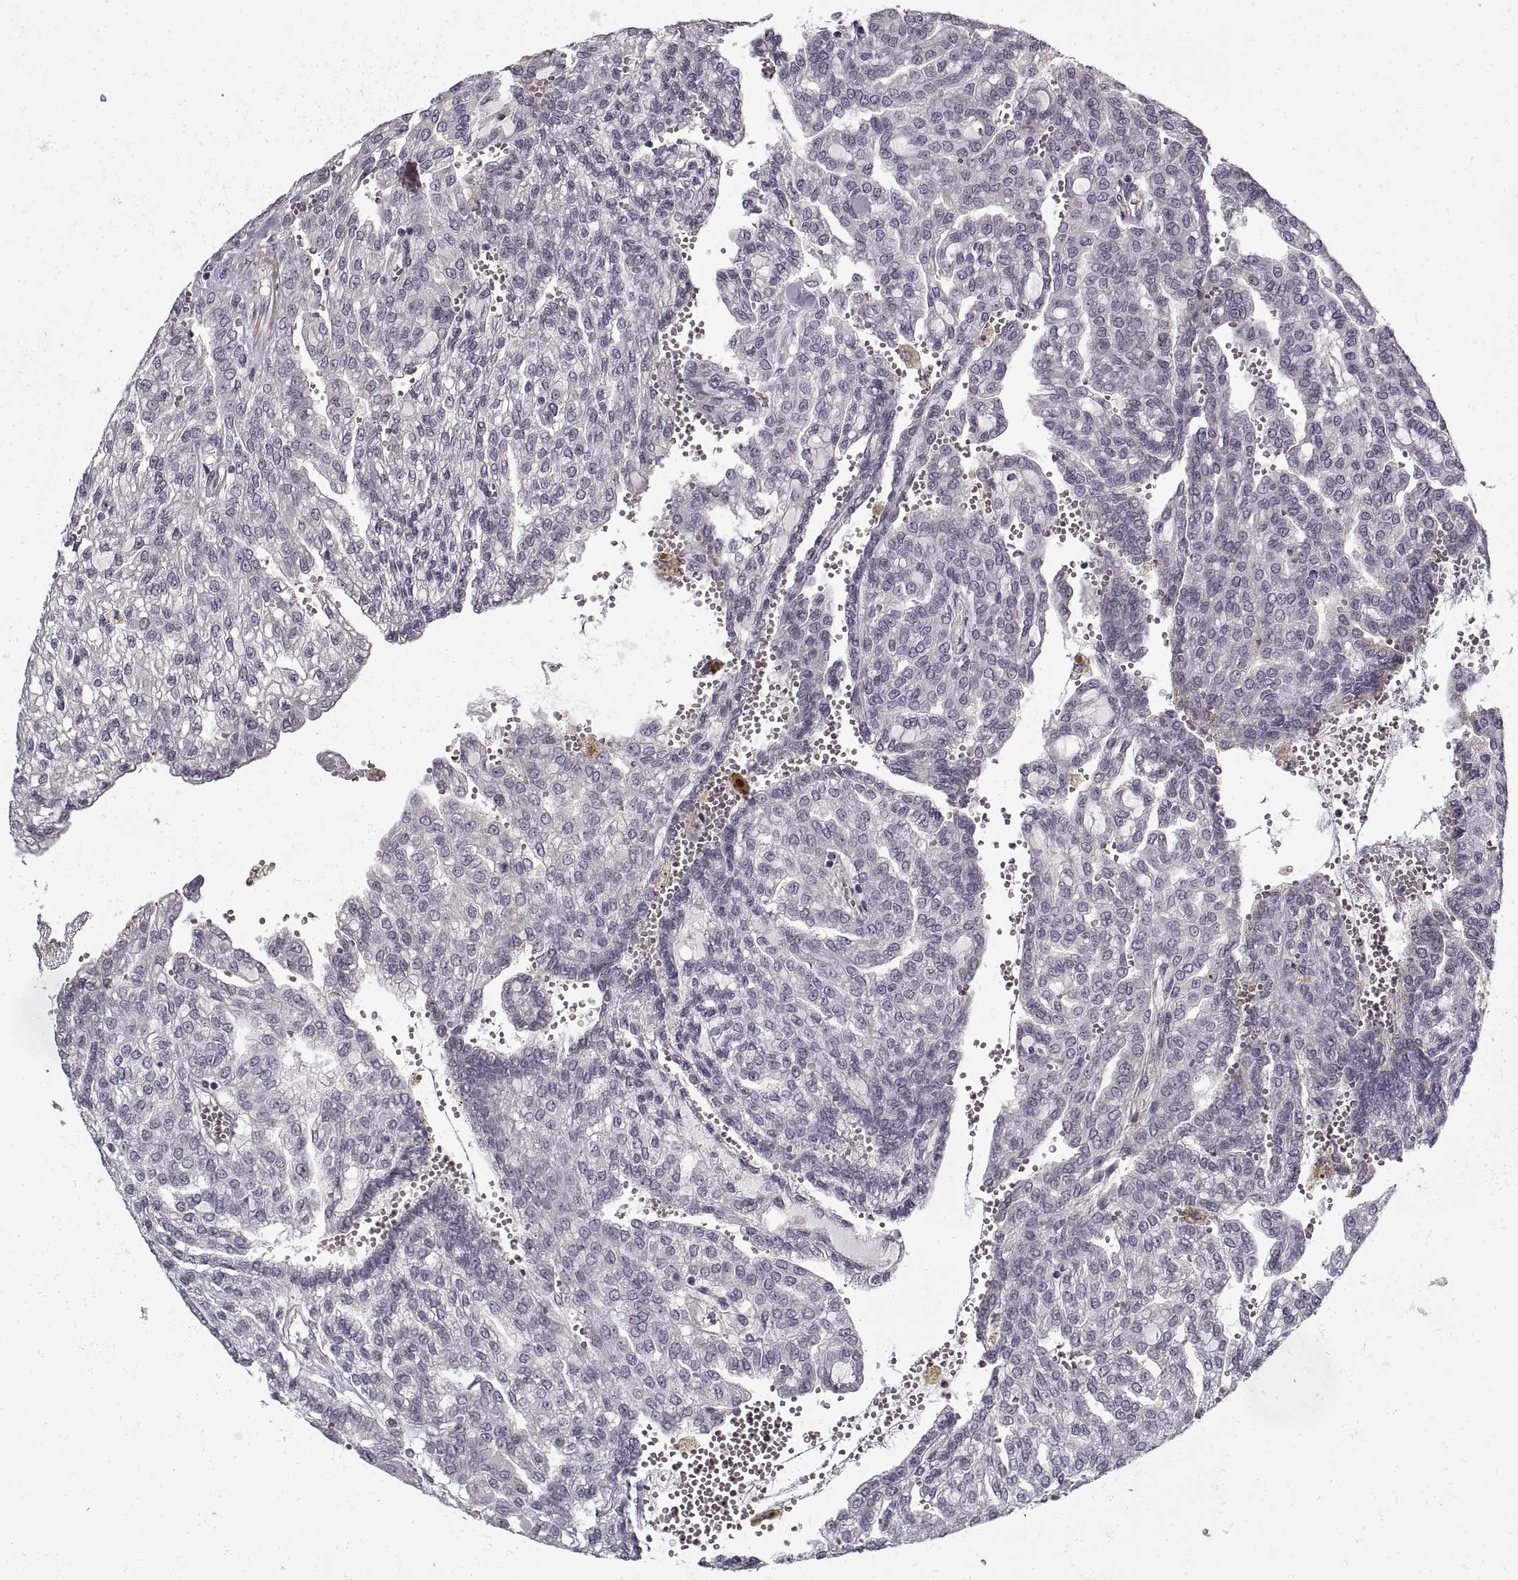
{"staining": {"intensity": "negative", "quantity": "none", "location": "none"}, "tissue": "renal cancer", "cell_type": "Tumor cells", "image_type": "cancer", "snomed": [{"axis": "morphology", "description": "Adenocarcinoma, NOS"}, {"axis": "topography", "description": "Kidney"}], "caption": "Protein analysis of adenocarcinoma (renal) shows no significant positivity in tumor cells.", "gene": "LAMB2", "patient": {"sex": "male", "age": 63}}